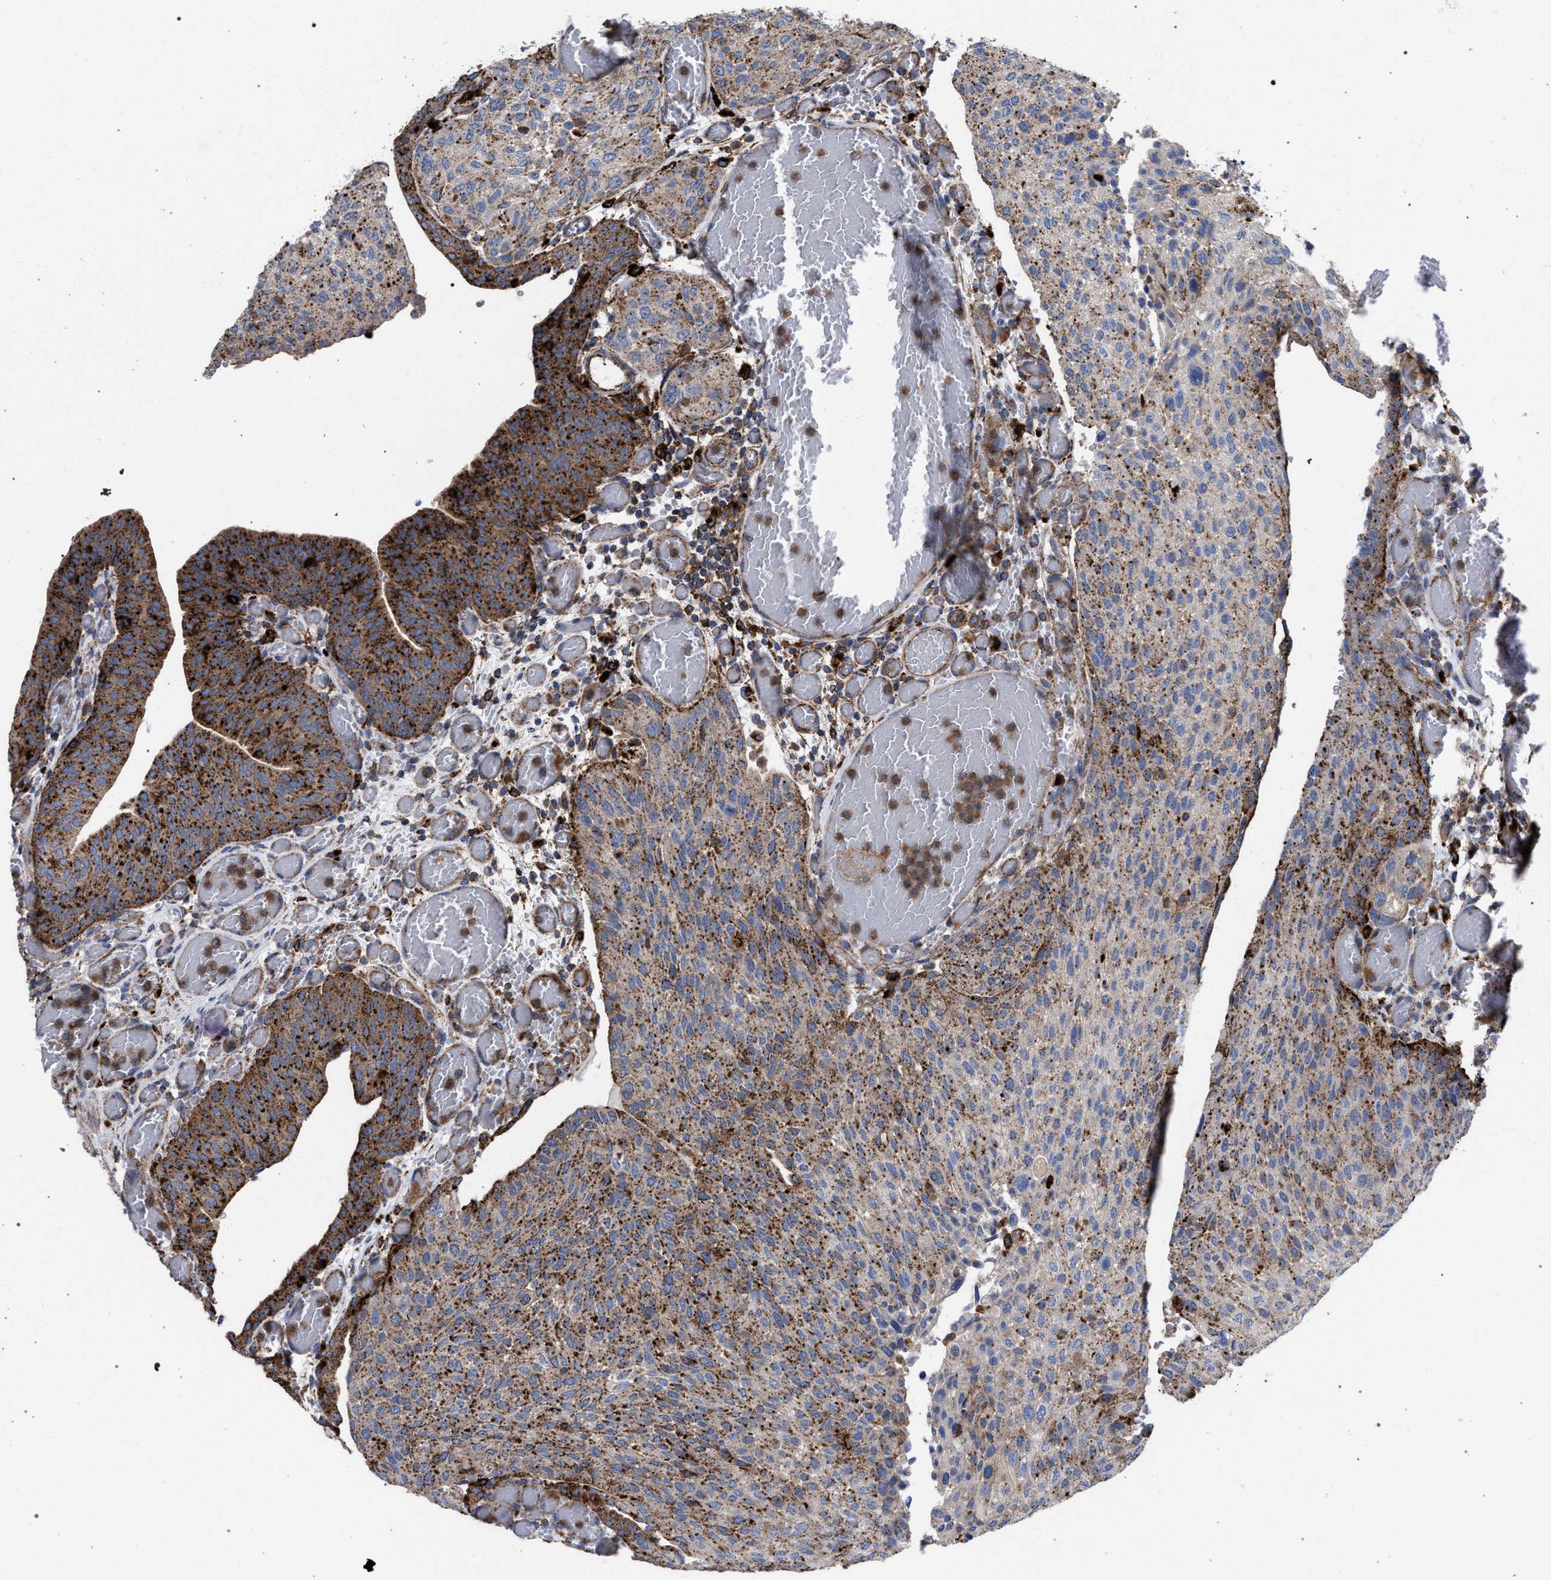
{"staining": {"intensity": "moderate", "quantity": ">75%", "location": "cytoplasmic/membranous"}, "tissue": "urothelial cancer", "cell_type": "Tumor cells", "image_type": "cancer", "snomed": [{"axis": "morphology", "description": "Urothelial carcinoma, Low grade"}, {"axis": "morphology", "description": "Urothelial carcinoma, High grade"}, {"axis": "topography", "description": "Urinary bladder"}], "caption": "Moderate cytoplasmic/membranous protein positivity is appreciated in approximately >75% of tumor cells in urothelial carcinoma (low-grade). (DAB = brown stain, brightfield microscopy at high magnification).", "gene": "PPT1", "patient": {"sex": "male", "age": 35}}